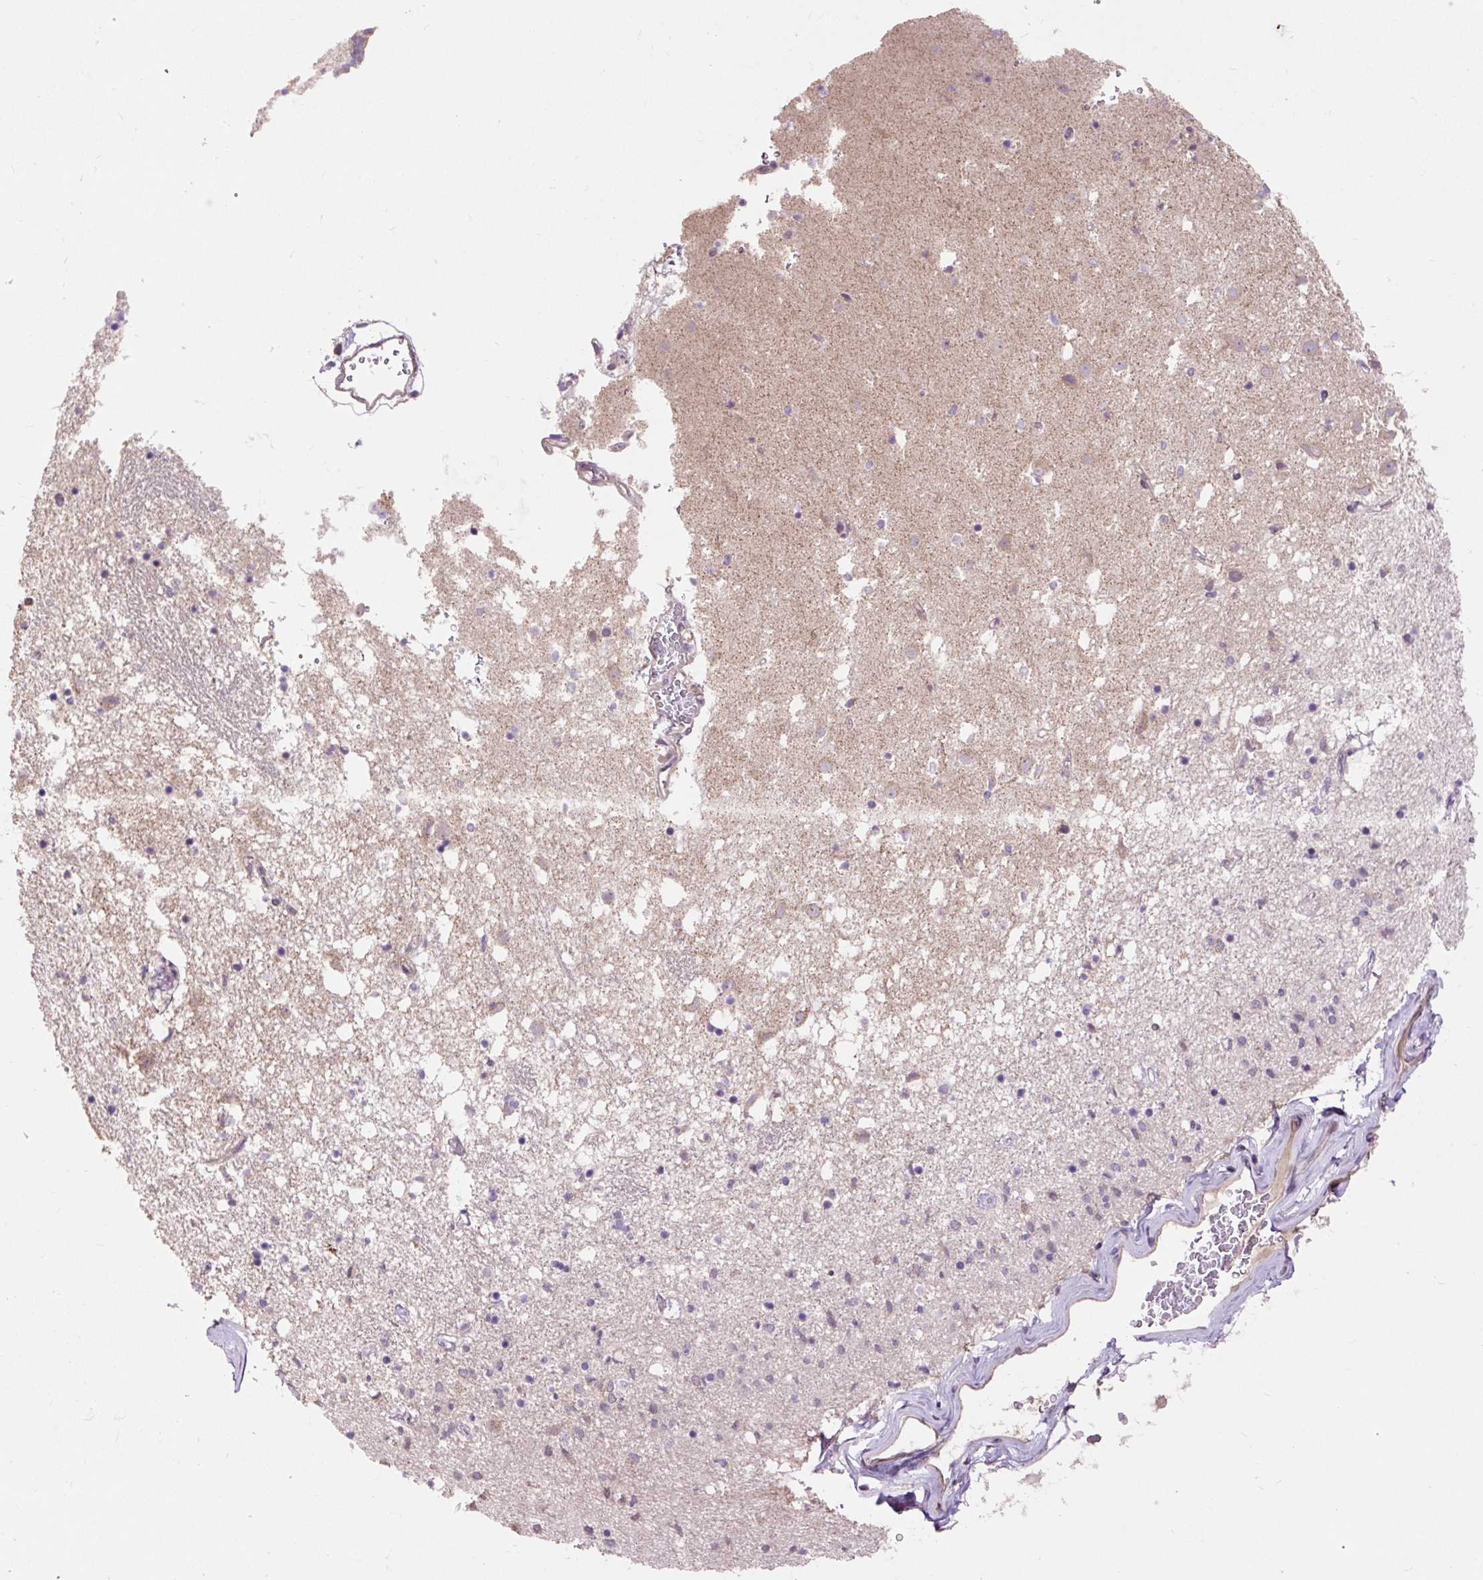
{"staining": {"intensity": "negative", "quantity": "none", "location": "none"}, "tissue": "caudate", "cell_type": "Glial cells", "image_type": "normal", "snomed": [{"axis": "morphology", "description": "Normal tissue, NOS"}, {"axis": "topography", "description": "Lateral ventricle wall"}], "caption": "This is an immunohistochemistry (IHC) micrograph of normal human caudate. There is no positivity in glial cells.", "gene": "PRIMPOL", "patient": {"sex": "male", "age": 58}}